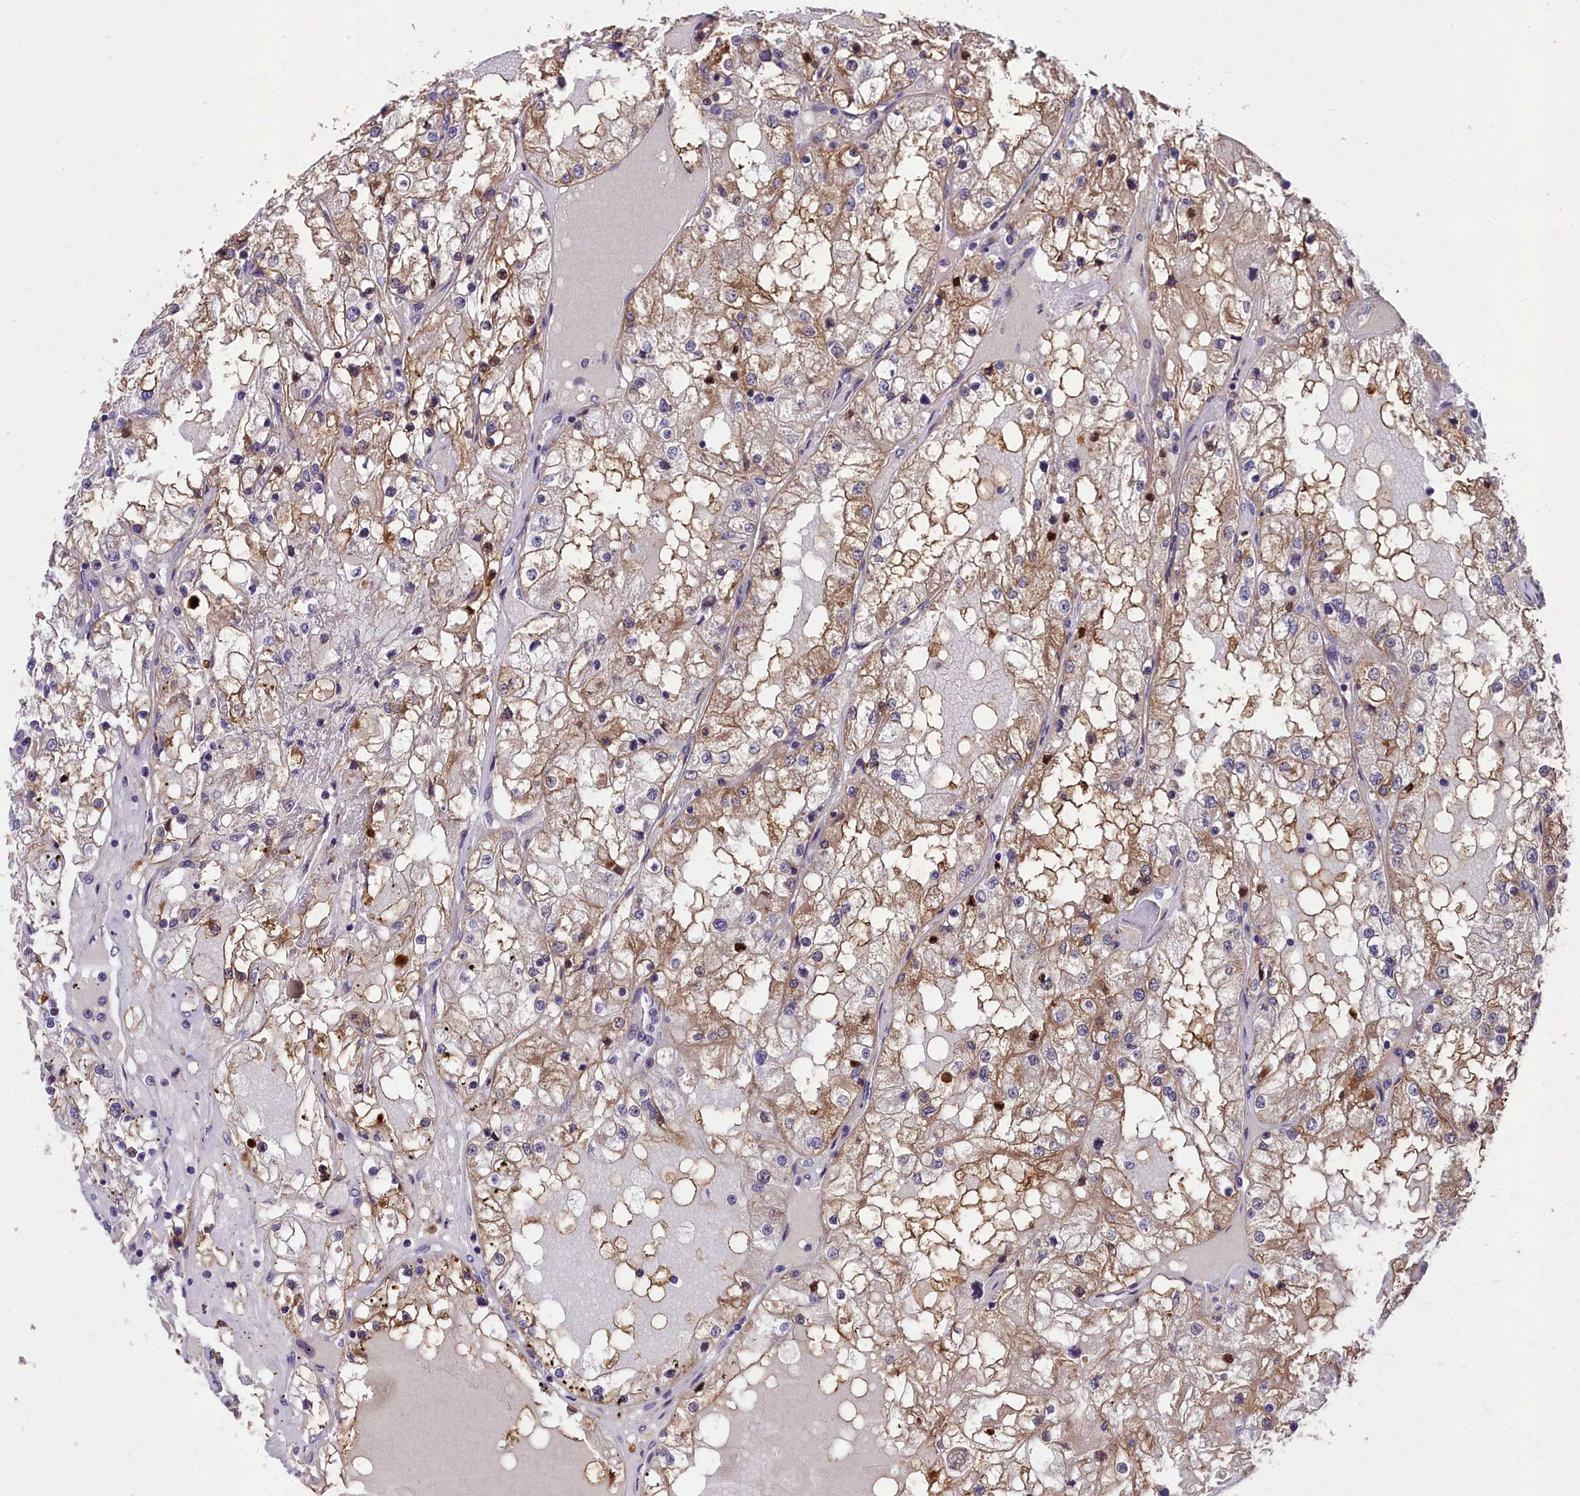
{"staining": {"intensity": "moderate", "quantity": ">75%", "location": "cytoplasmic/membranous"}, "tissue": "renal cancer", "cell_type": "Tumor cells", "image_type": "cancer", "snomed": [{"axis": "morphology", "description": "Adenocarcinoma, NOS"}, {"axis": "topography", "description": "Kidney"}], "caption": "Renal adenocarcinoma tissue displays moderate cytoplasmic/membranous positivity in about >75% of tumor cells The protein is shown in brown color, while the nuclei are stained blue.", "gene": "ZNF333", "patient": {"sex": "male", "age": 68}}